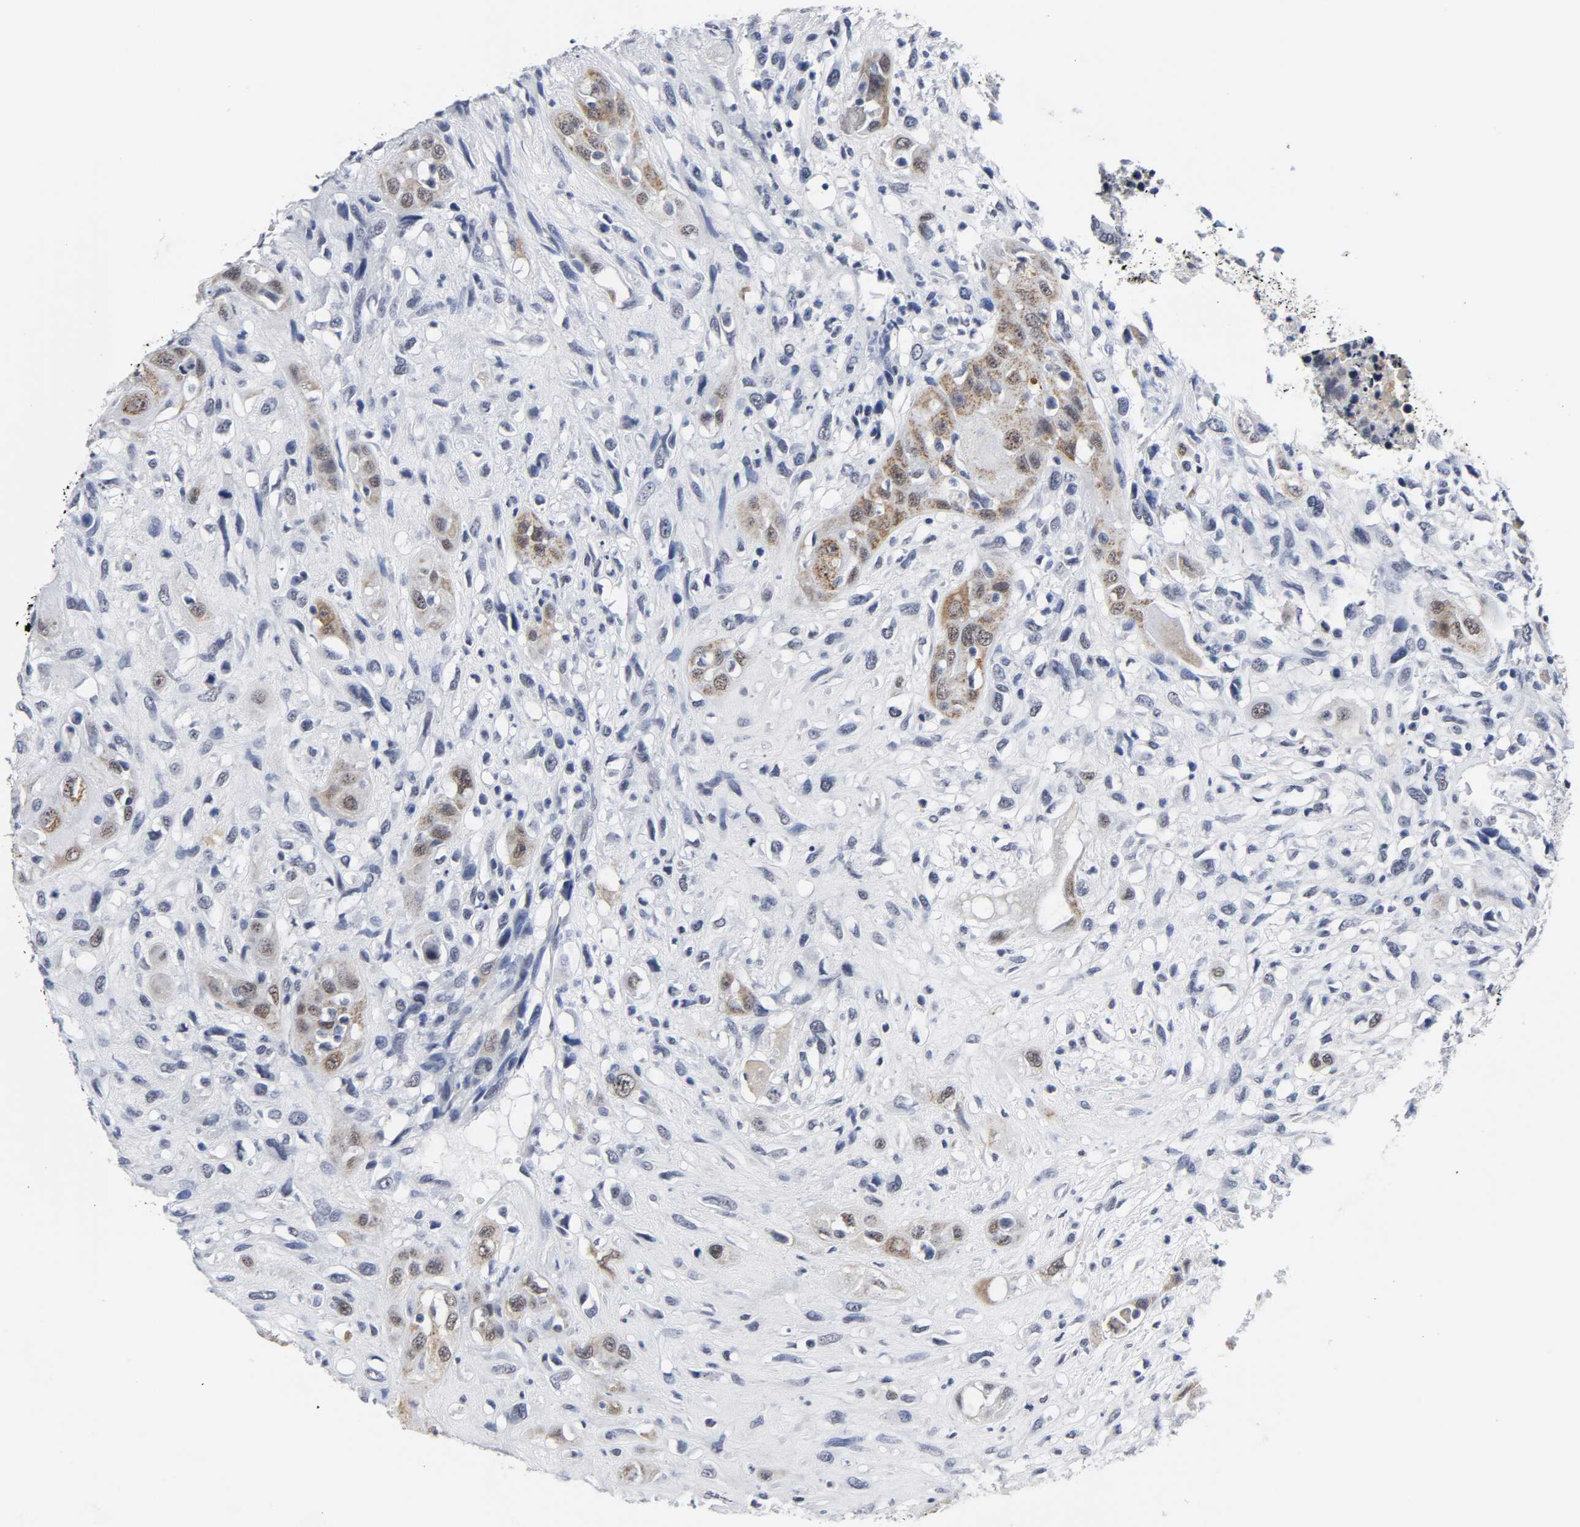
{"staining": {"intensity": "moderate", "quantity": "<25%", "location": "nuclear"}, "tissue": "head and neck cancer", "cell_type": "Tumor cells", "image_type": "cancer", "snomed": [{"axis": "morphology", "description": "Necrosis, NOS"}, {"axis": "morphology", "description": "Neoplasm, malignant, NOS"}, {"axis": "topography", "description": "Salivary gland"}, {"axis": "topography", "description": "Head-Neck"}], "caption": "Brown immunohistochemical staining in human neoplasm (malignant) (head and neck) shows moderate nuclear expression in approximately <25% of tumor cells. (IHC, brightfield microscopy, high magnification).", "gene": "GRHL2", "patient": {"sex": "male", "age": 43}}